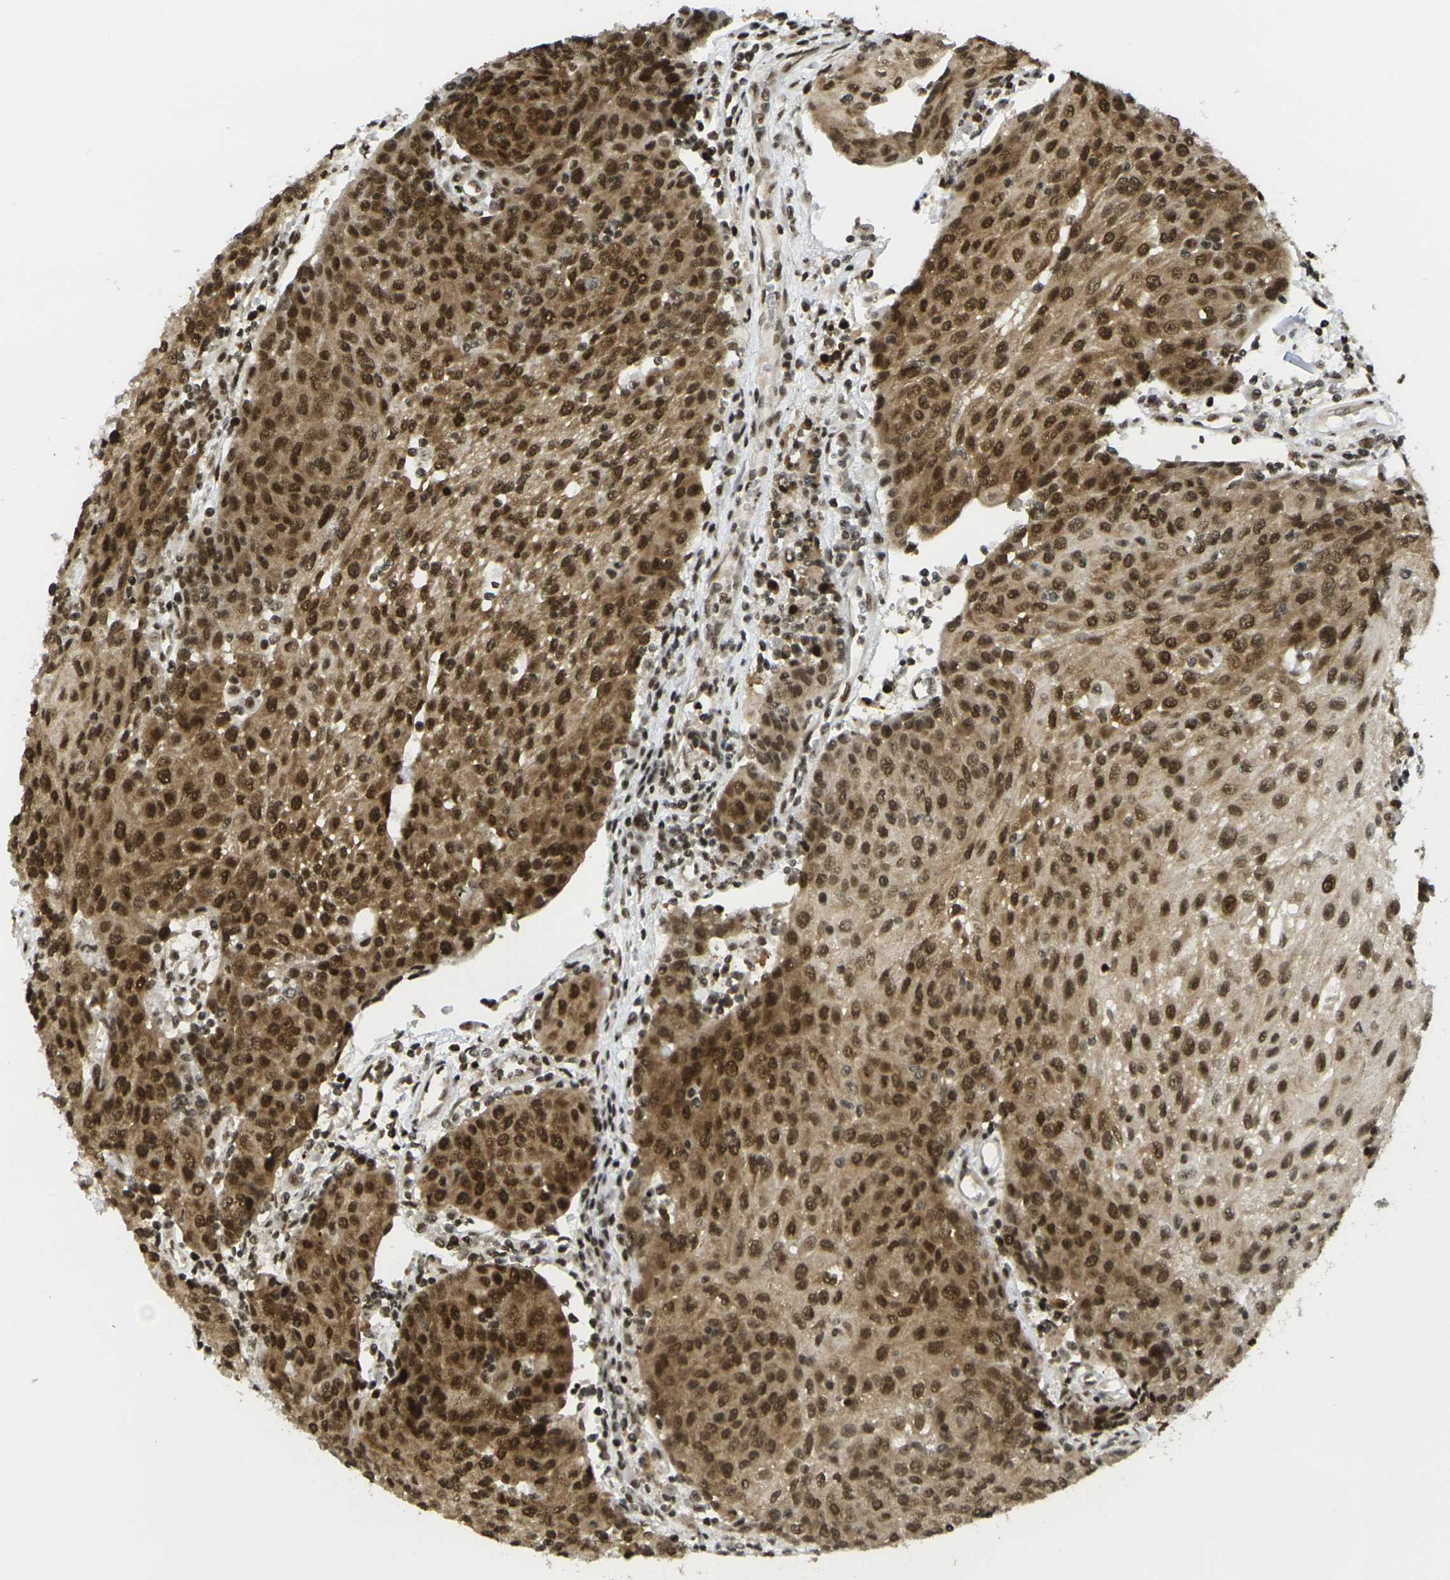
{"staining": {"intensity": "strong", "quantity": ">75%", "location": "cytoplasmic/membranous,nuclear"}, "tissue": "urothelial cancer", "cell_type": "Tumor cells", "image_type": "cancer", "snomed": [{"axis": "morphology", "description": "Urothelial carcinoma, High grade"}, {"axis": "topography", "description": "Urinary bladder"}], "caption": "Protein staining demonstrates strong cytoplasmic/membranous and nuclear expression in approximately >75% of tumor cells in urothelial cancer.", "gene": "RUVBL2", "patient": {"sex": "female", "age": 85}}